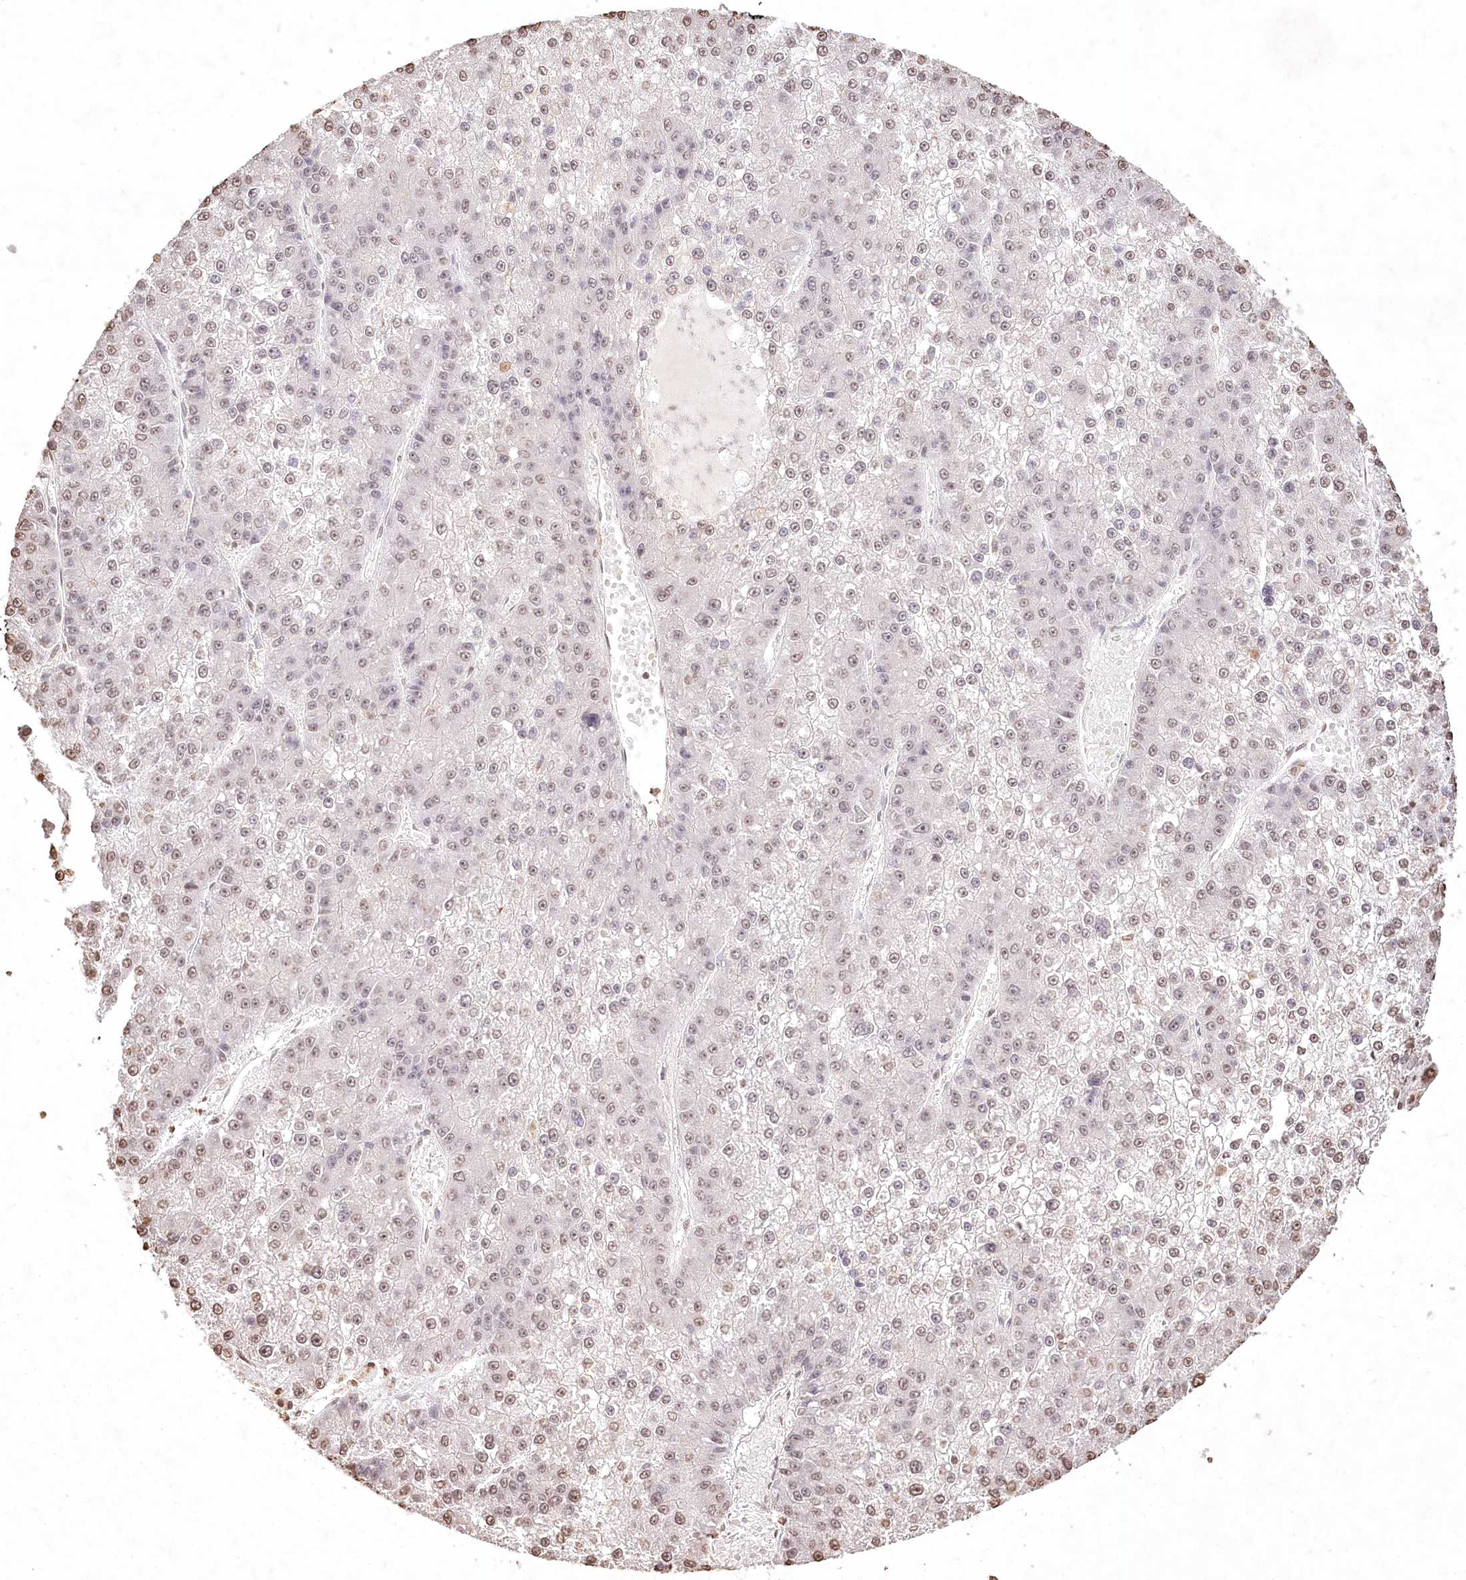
{"staining": {"intensity": "weak", "quantity": "25%-75%", "location": "nuclear"}, "tissue": "liver cancer", "cell_type": "Tumor cells", "image_type": "cancer", "snomed": [{"axis": "morphology", "description": "Carcinoma, Hepatocellular, NOS"}, {"axis": "topography", "description": "Liver"}], "caption": "This micrograph shows immunohistochemistry (IHC) staining of liver cancer, with low weak nuclear expression in approximately 25%-75% of tumor cells.", "gene": "DMXL1", "patient": {"sex": "female", "age": 73}}